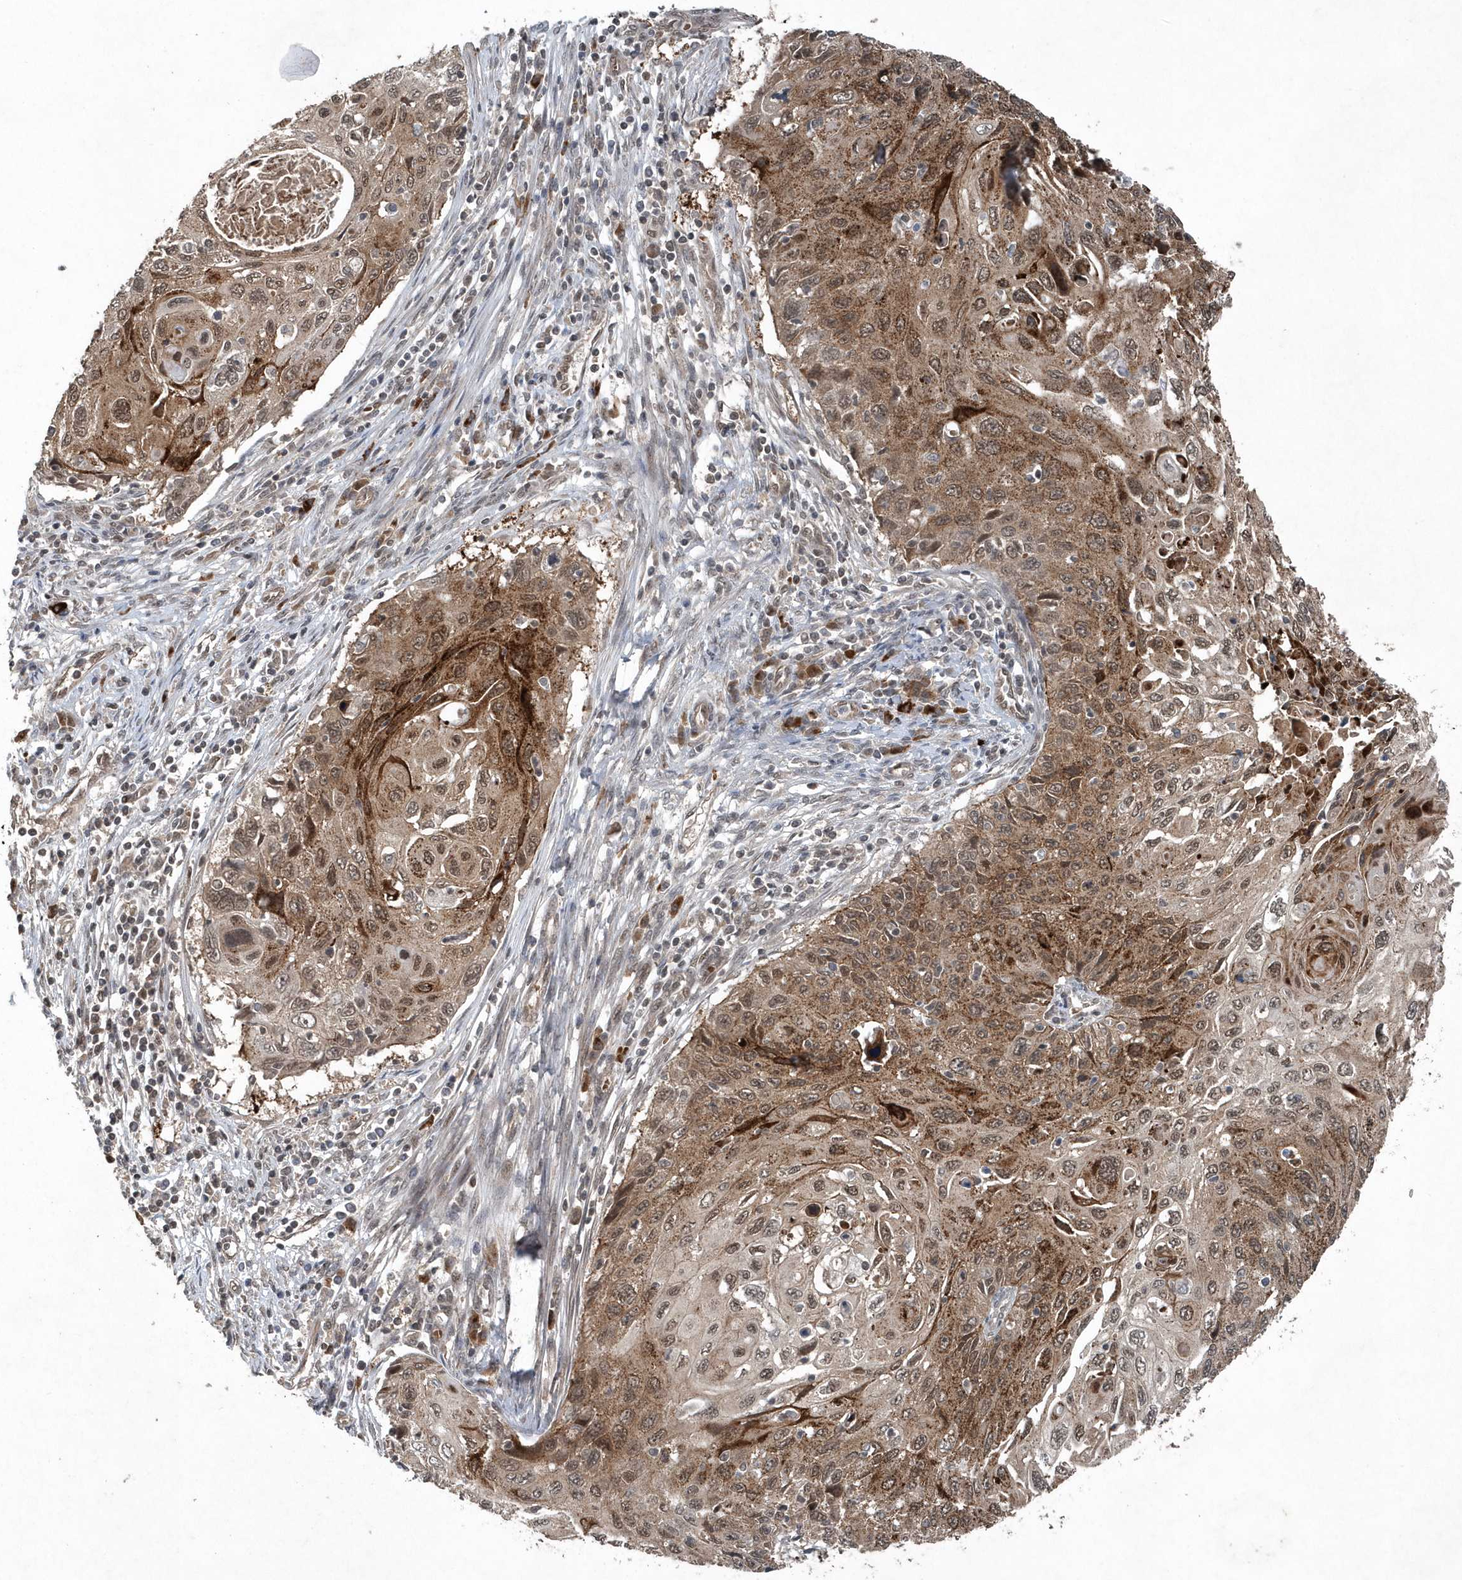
{"staining": {"intensity": "moderate", "quantity": ">75%", "location": "cytoplasmic/membranous,nuclear"}, "tissue": "cervical cancer", "cell_type": "Tumor cells", "image_type": "cancer", "snomed": [{"axis": "morphology", "description": "Squamous cell carcinoma, NOS"}, {"axis": "topography", "description": "Cervix"}], "caption": "Cervical squamous cell carcinoma was stained to show a protein in brown. There is medium levels of moderate cytoplasmic/membranous and nuclear staining in about >75% of tumor cells. (DAB (3,3'-diaminobenzidine) = brown stain, brightfield microscopy at high magnification).", "gene": "QTRT2", "patient": {"sex": "female", "age": 70}}